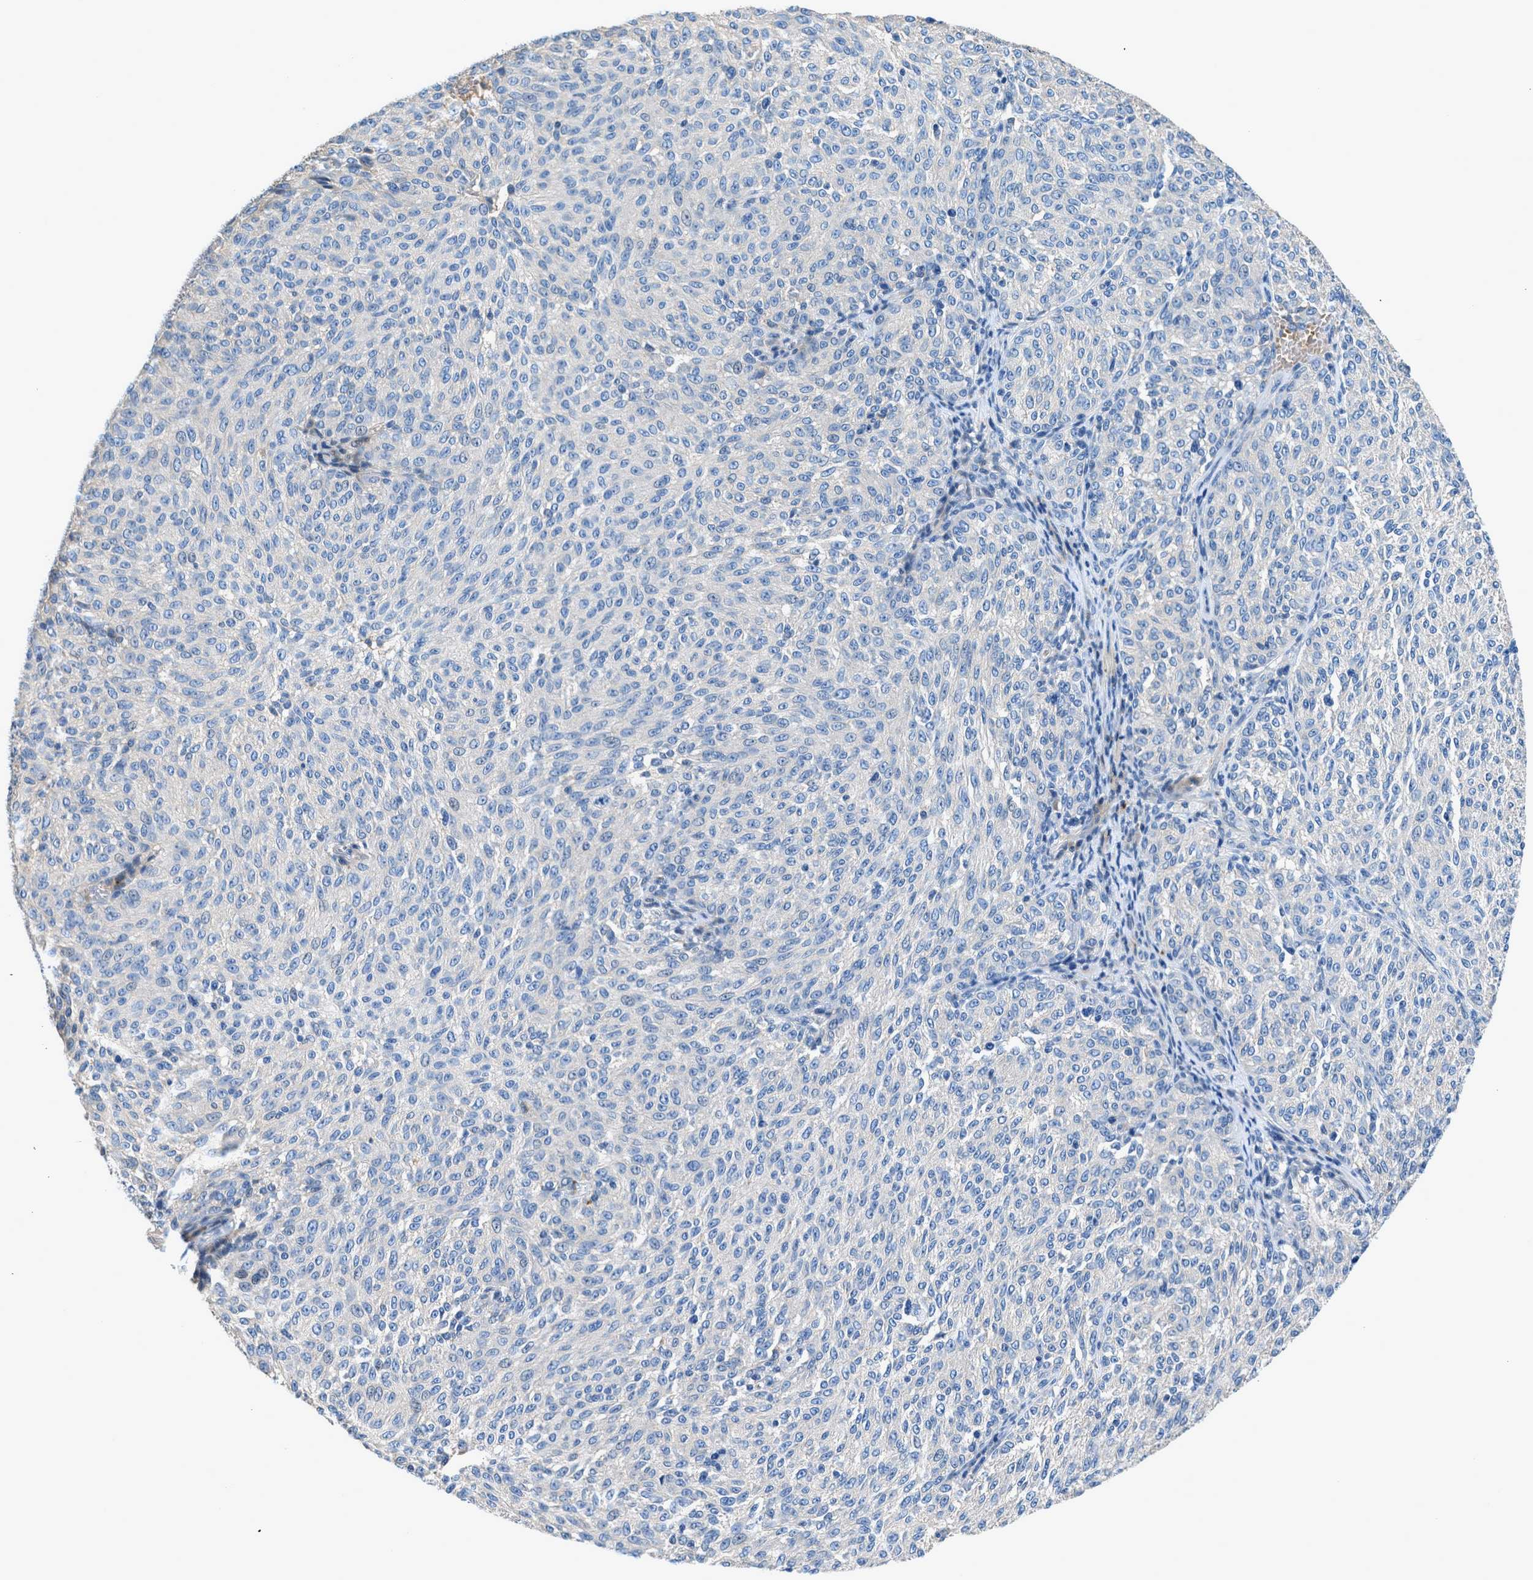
{"staining": {"intensity": "negative", "quantity": "none", "location": "none"}, "tissue": "melanoma", "cell_type": "Tumor cells", "image_type": "cancer", "snomed": [{"axis": "morphology", "description": "Malignant melanoma, NOS"}, {"axis": "topography", "description": "Skin"}], "caption": "DAB immunohistochemical staining of human malignant melanoma exhibits no significant positivity in tumor cells.", "gene": "RWDD2B", "patient": {"sex": "female", "age": 72}}